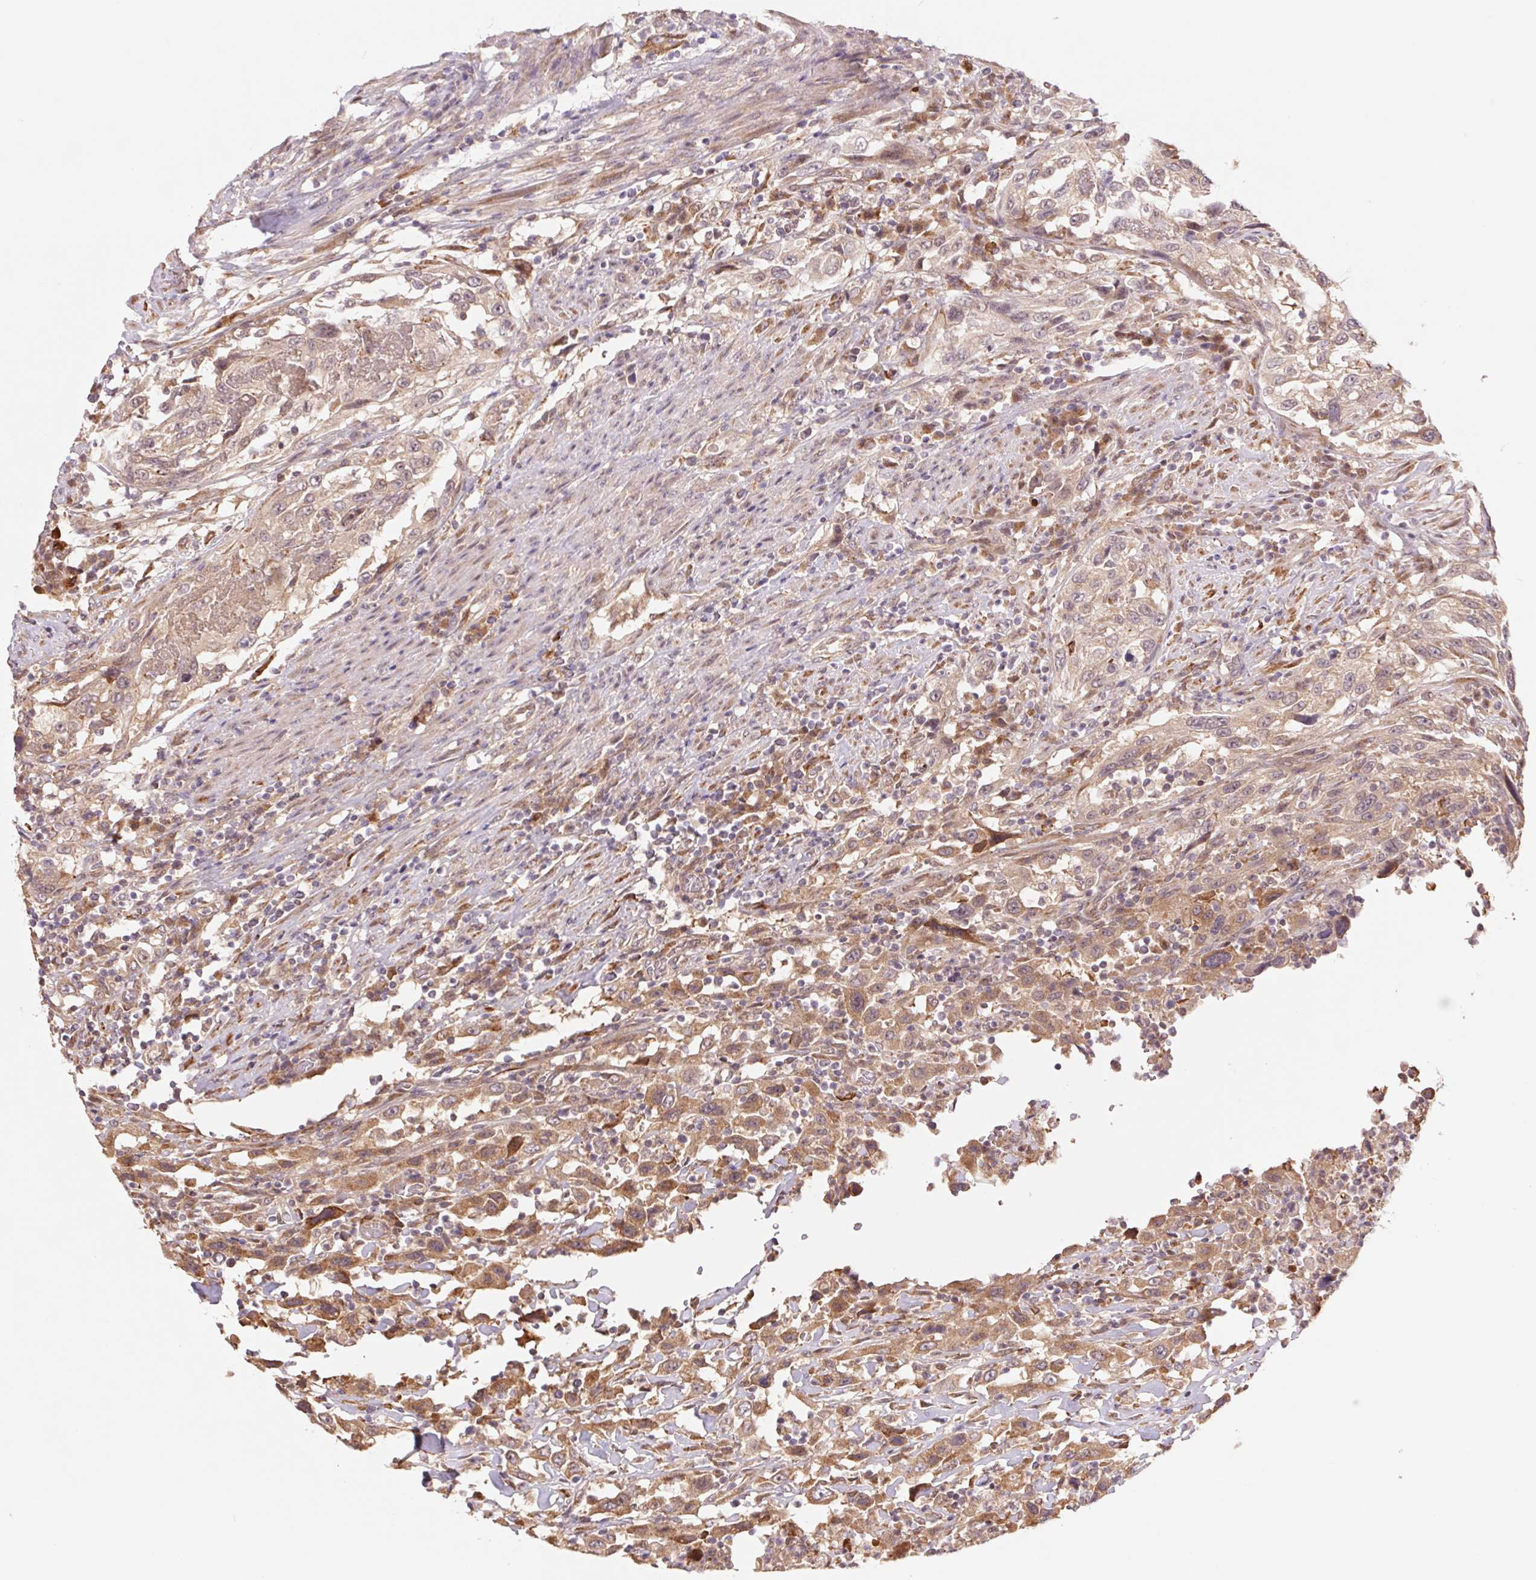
{"staining": {"intensity": "weak", "quantity": ">75%", "location": "cytoplasmic/membranous"}, "tissue": "urothelial cancer", "cell_type": "Tumor cells", "image_type": "cancer", "snomed": [{"axis": "morphology", "description": "Urothelial carcinoma, High grade"}, {"axis": "topography", "description": "Urinary bladder"}], "caption": "Immunohistochemical staining of human urothelial cancer exhibits low levels of weak cytoplasmic/membranous positivity in about >75% of tumor cells. (Brightfield microscopy of DAB IHC at high magnification).", "gene": "RRM1", "patient": {"sex": "male", "age": 61}}